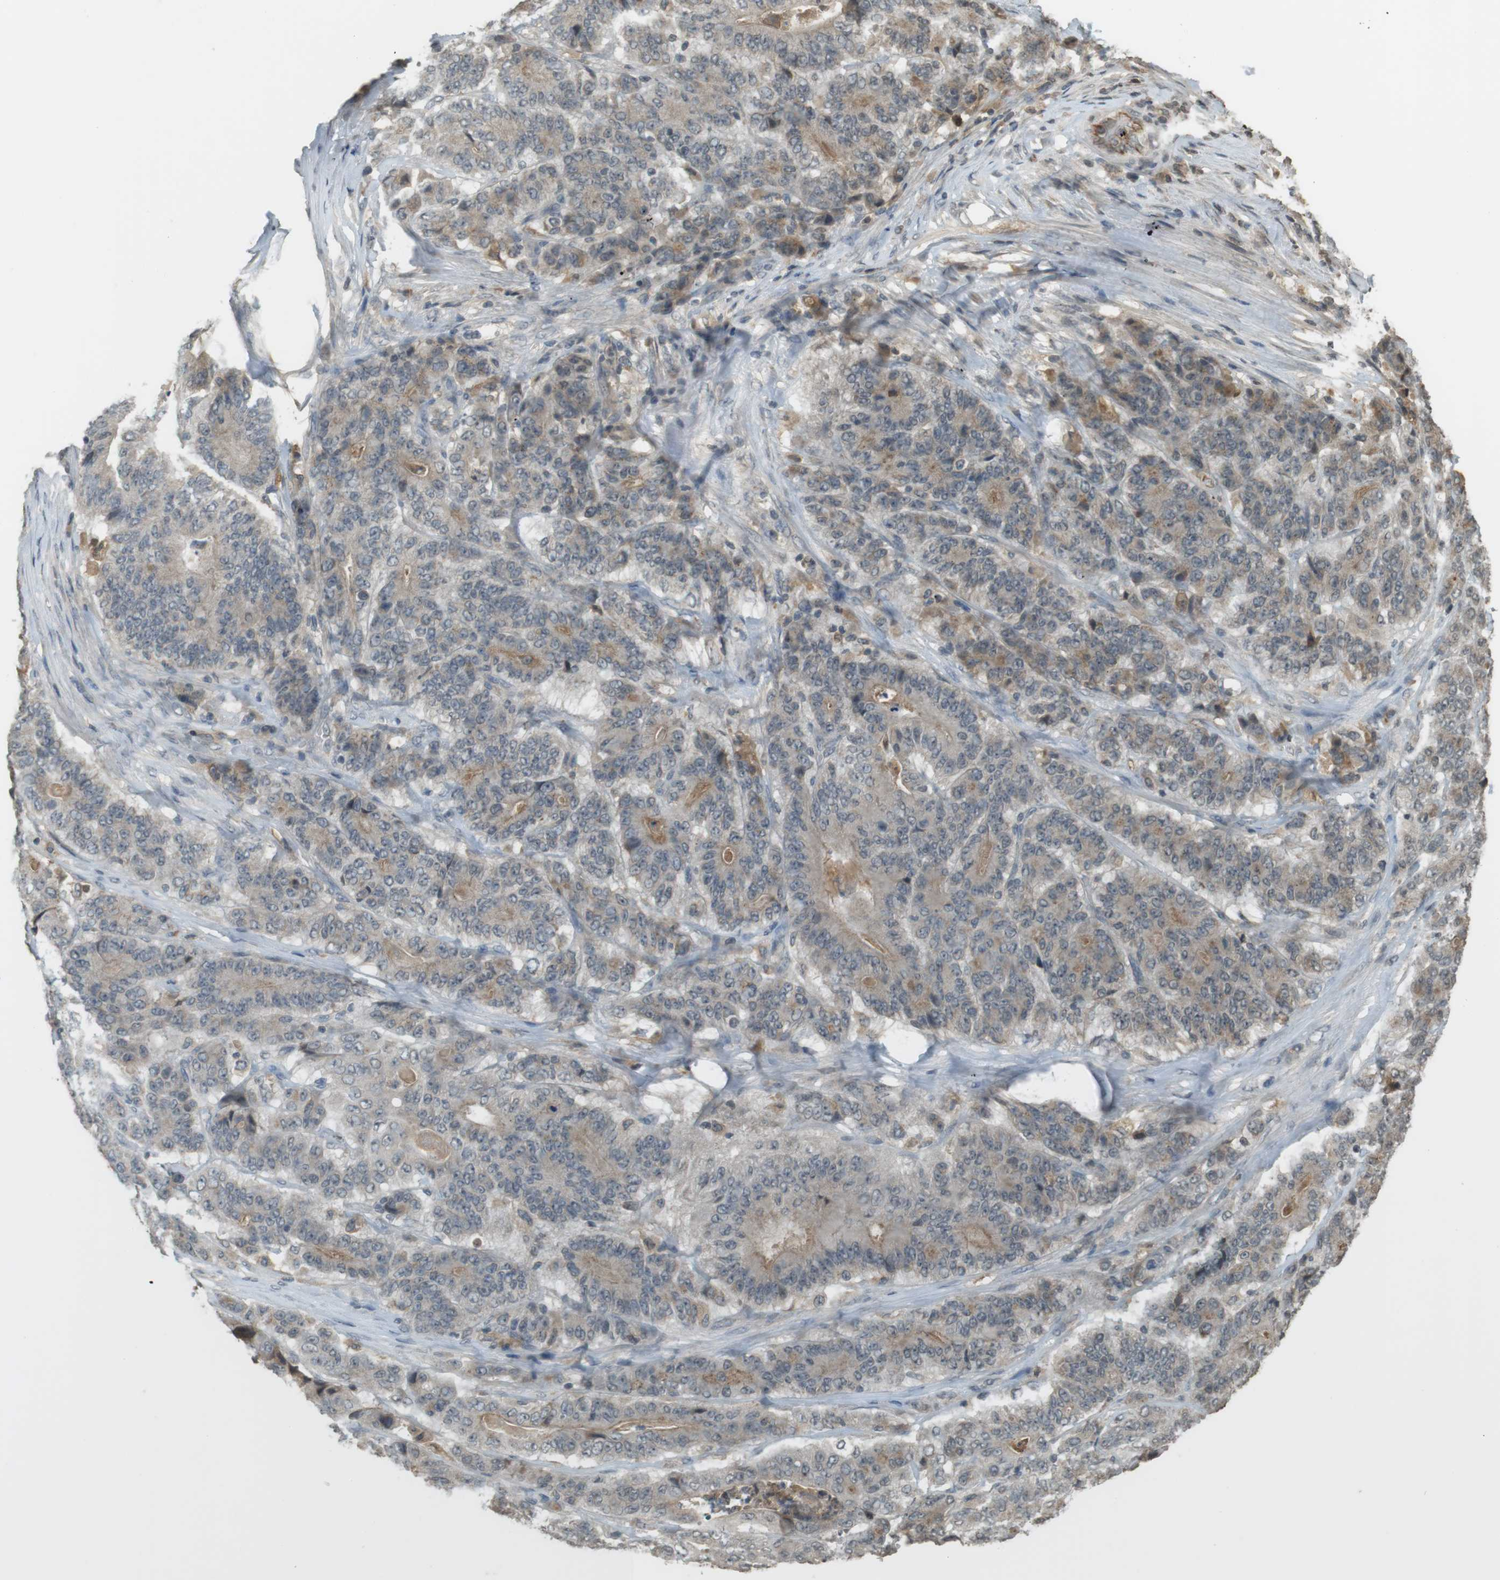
{"staining": {"intensity": "weak", "quantity": "<25%", "location": "cytoplasmic/membranous"}, "tissue": "stomach cancer", "cell_type": "Tumor cells", "image_type": "cancer", "snomed": [{"axis": "morphology", "description": "Adenocarcinoma, NOS"}, {"axis": "topography", "description": "Stomach"}], "caption": "High power microscopy micrograph of an IHC micrograph of adenocarcinoma (stomach), revealing no significant expression in tumor cells. The staining is performed using DAB (3,3'-diaminobenzidine) brown chromogen with nuclei counter-stained in using hematoxylin.", "gene": "SRR", "patient": {"sex": "female", "age": 73}}